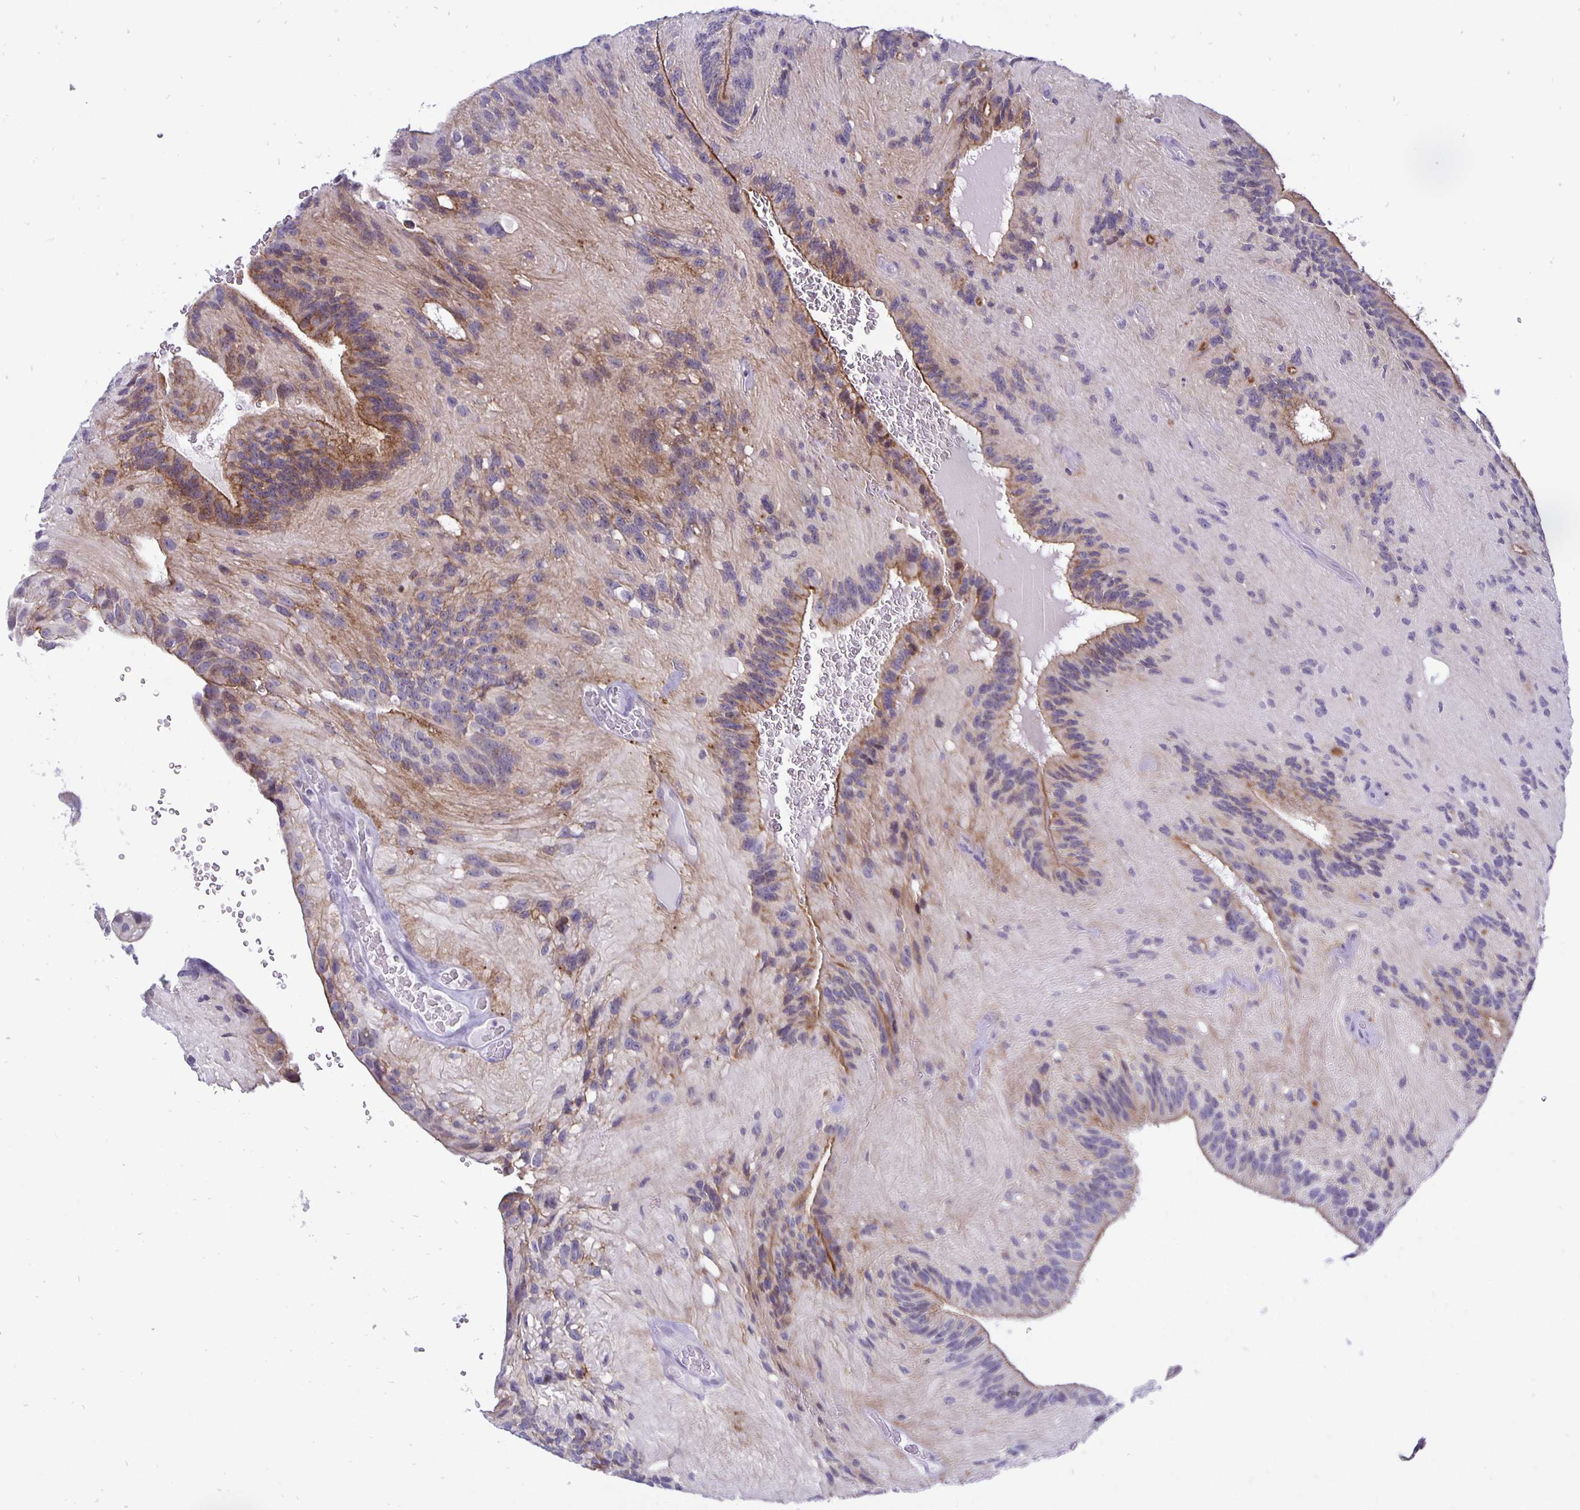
{"staining": {"intensity": "negative", "quantity": "none", "location": "none"}, "tissue": "glioma", "cell_type": "Tumor cells", "image_type": "cancer", "snomed": [{"axis": "morphology", "description": "Glioma, malignant, Low grade"}, {"axis": "topography", "description": "Brain"}], "caption": "Tumor cells are negative for protein expression in human malignant glioma (low-grade).", "gene": "ERBB2", "patient": {"sex": "male", "age": 31}}